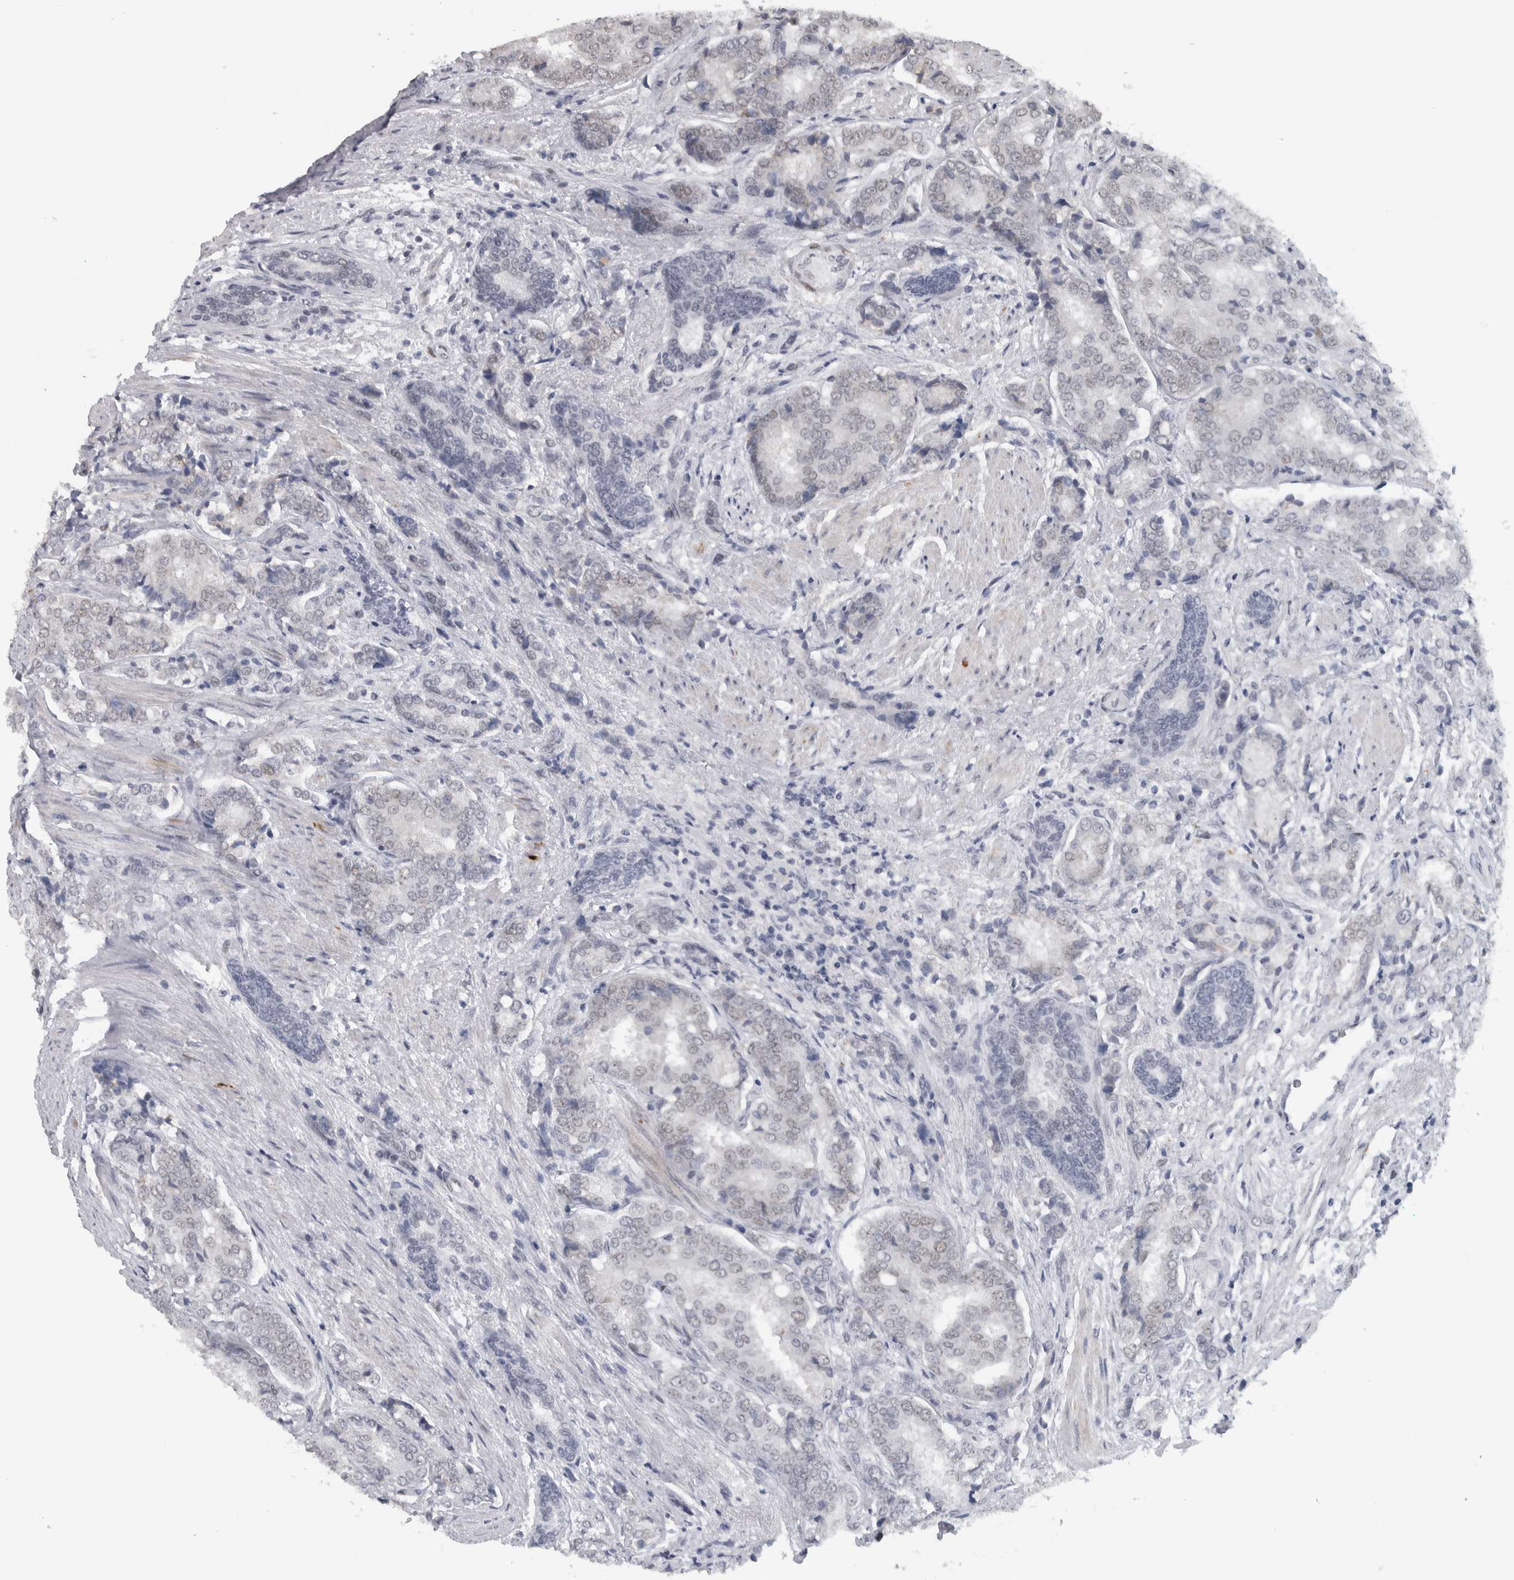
{"staining": {"intensity": "weak", "quantity": "<25%", "location": "nuclear"}, "tissue": "prostate cancer", "cell_type": "Tumor cells", "image_type": "cancer", "snomed": [{"axis": "morphology", "description": "Adenocarcinoma, High grade"}, {"axis": "topography", "description": "Prostate"}], "caption": "The micrograph exhibits no significant staining in tumor cells of prostate high-grade adenocarcinoma.", "gene": "HEXIM2", "patient": {"sex": "male", "age": 50}}